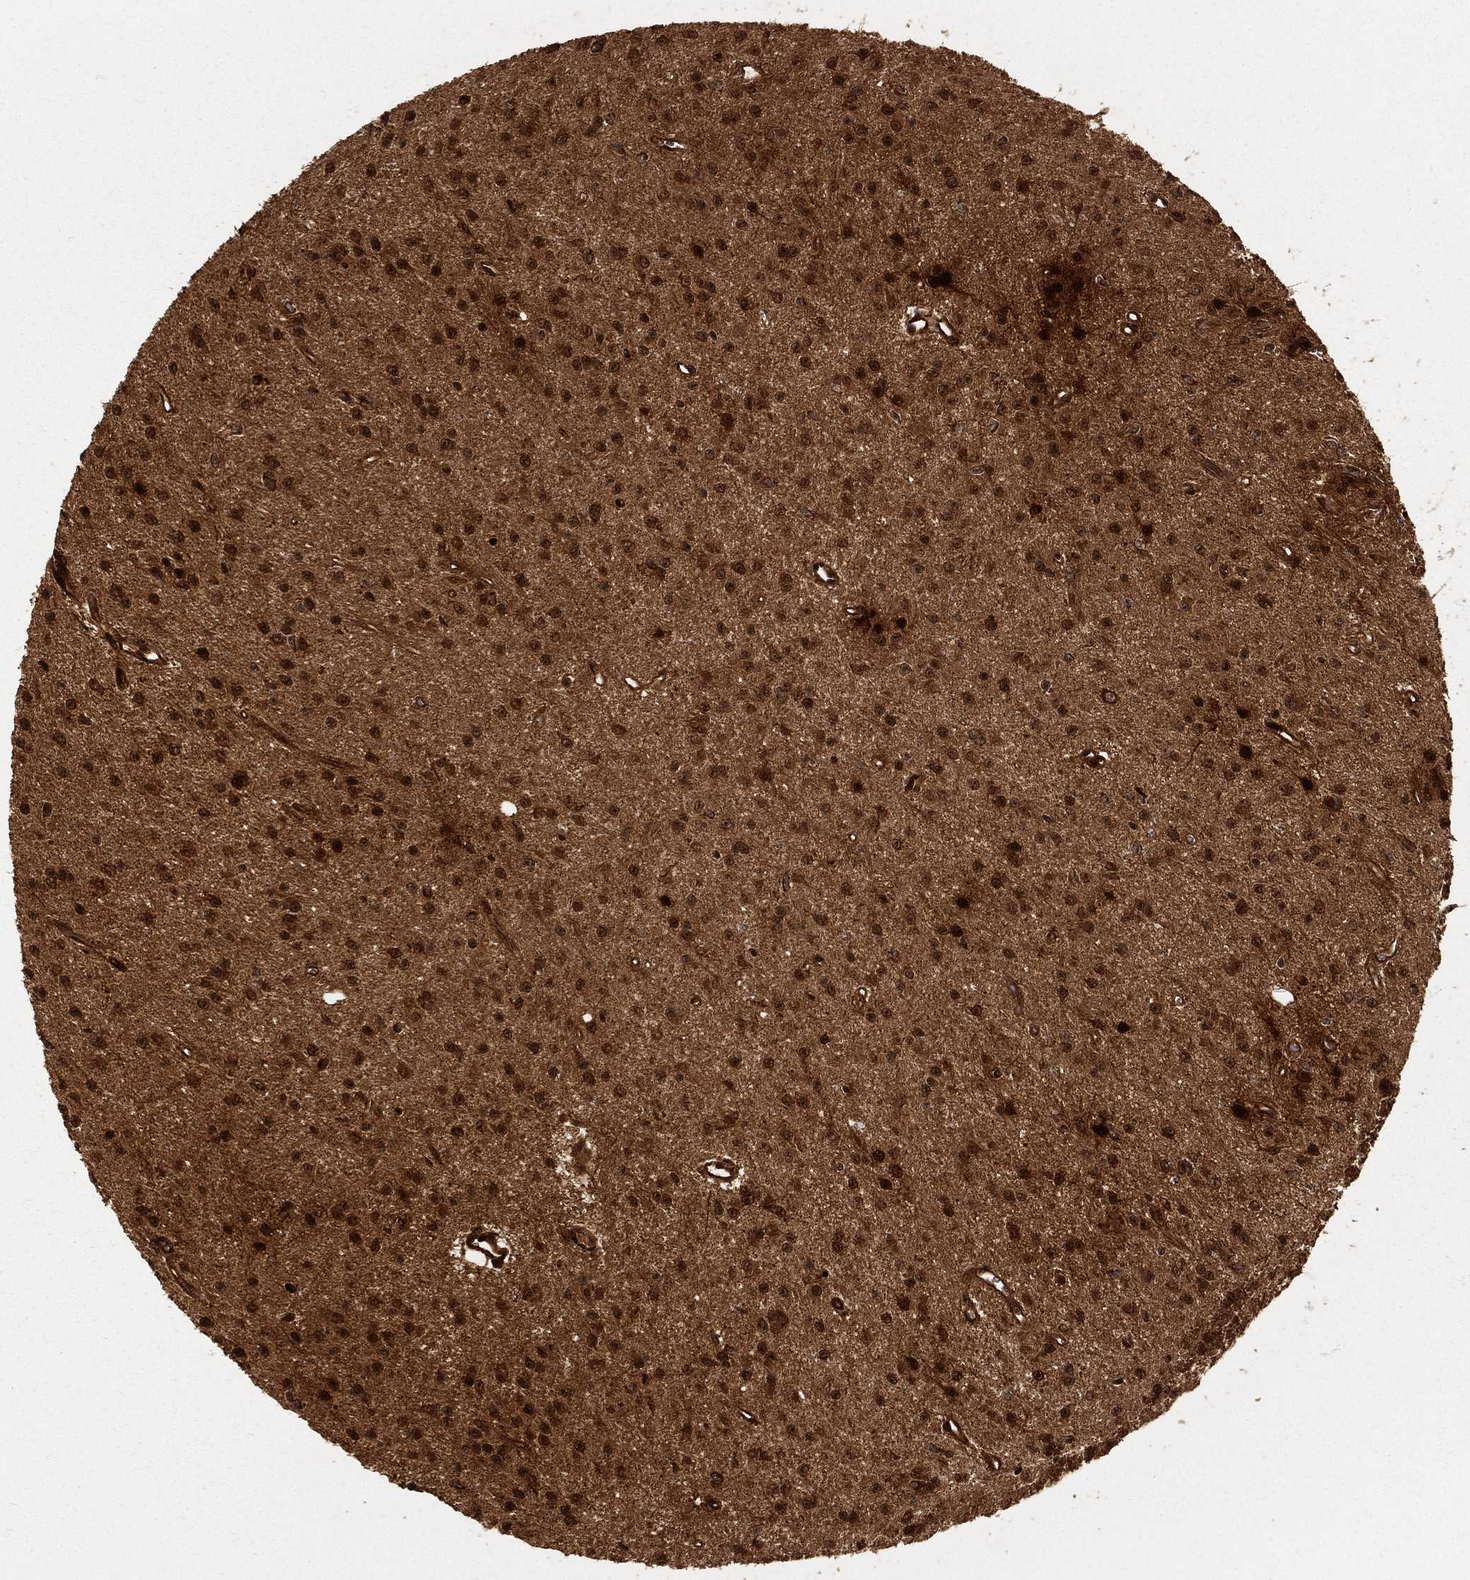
{"staining": {"intensity": "strong", "quantity": ">75%", "location": "cytoplasmic/membranous,nuclear"}, "tissue": "glioma", "cell_type": "Tumor cells", "image_type": "cancer", "snomed": [{"axis": "morphology", "description": "Glioma, malignant, Low grade"}, {"axis": "topography", "description": "Brain"}], "caption": "Low-grade glioma (malignant) was stained to show a protein in brown. There is high levels of strong cytoplasmic/membranous and nuclear positivity in approximately >75% of tumor cells. (brown staining indicates protein expression, while blue staining denotes nuclei).", "gene": "MAPK1", "patient": {"sex": "female", "age": 45}}